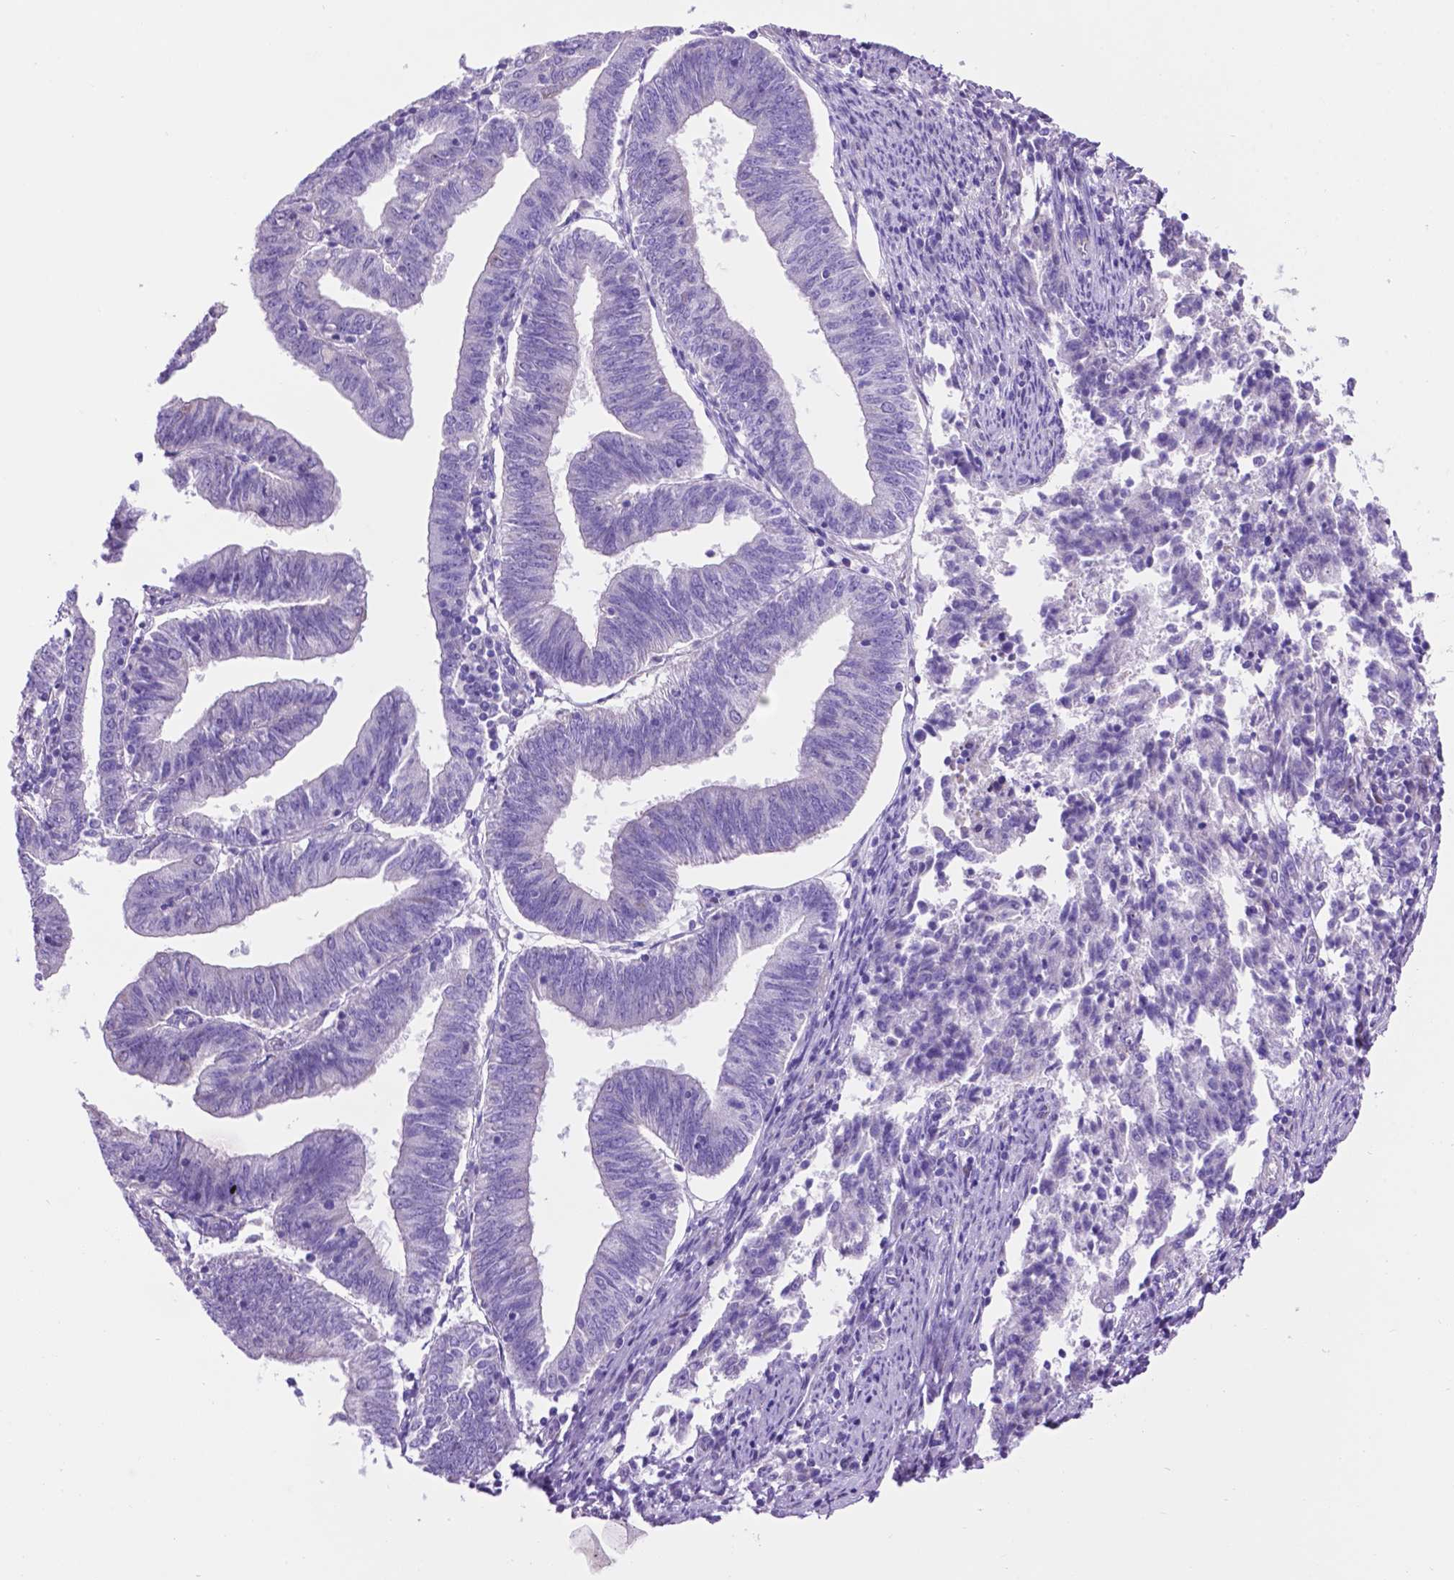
{"staining": {"intensity": "negative", "quantity": "none", "location": "none"}, "tissue": "endometrial cancer", "cell_type": "Tumor cells", "image_type": "cancer", "snomed": [{"axis": "morphology", "description": "Adenocarcinoma, NOS"}, {"axis": "topography", "description": "Endometrium"}], "caption": "A high-resolution photomicrograph shows IHC staining of endometrial cancer, which displays no significant positivity in tumor cells.", "gene": "TMEM121B", "patient": {"sex": "female", "age": 82}}